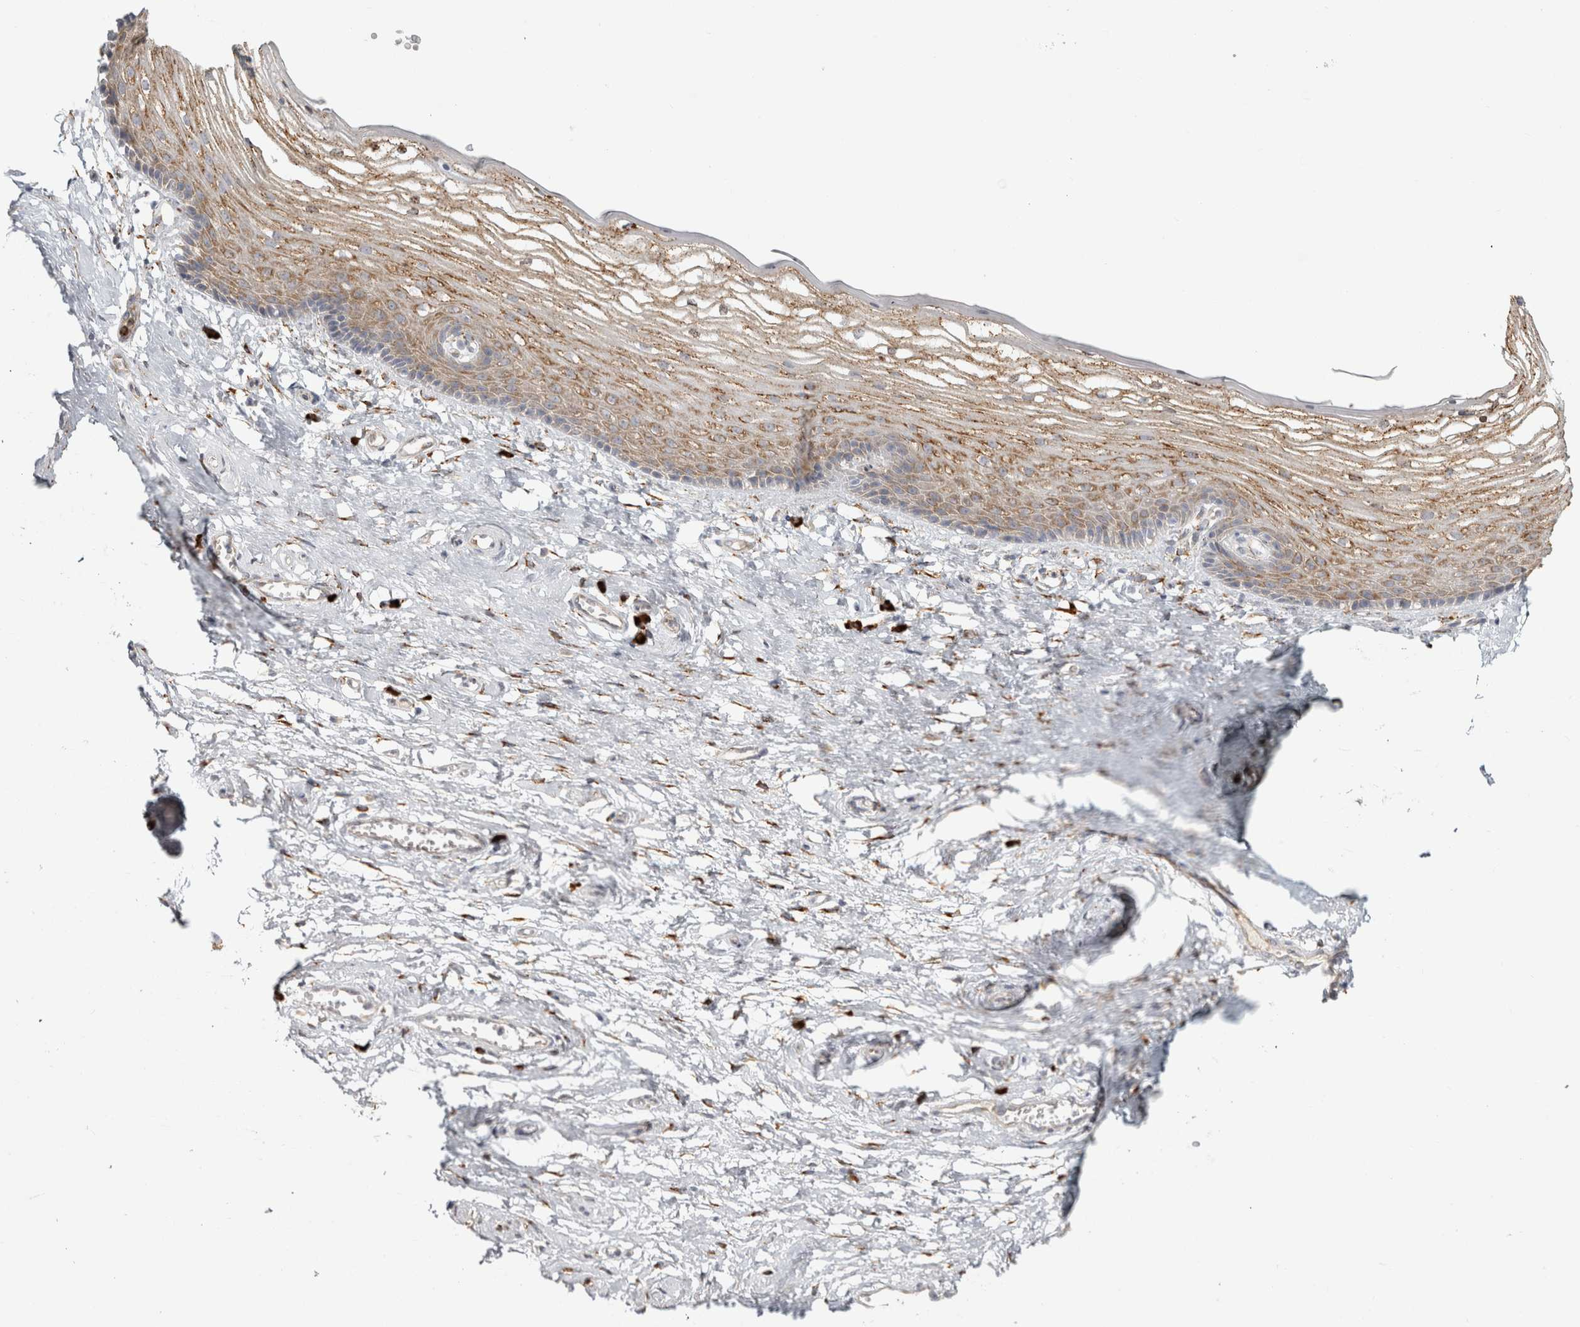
{"staining": {"intensity": "moderate", "quantity": ">75%", "location": "cytoplasmic/membranous"}, "tissue": "vagina", "cell_type": "Squamous epithelial cells", "image_type": "normal", "snomed": [{"axis": "morphology", "description": "Normal tissue, NOS"}, {"axis": "topography", "description": "Vagina"}], "caption": "Immunohistochemical staining of benign vagina displays >75% levels of moderate cytoplasmic/membranous protein positivity in approximately >75% of squamous epithelial cells. Nuclei are stained in blue.", "gene": "OSTN", "patient": {"sex": "female", "age": 46}}